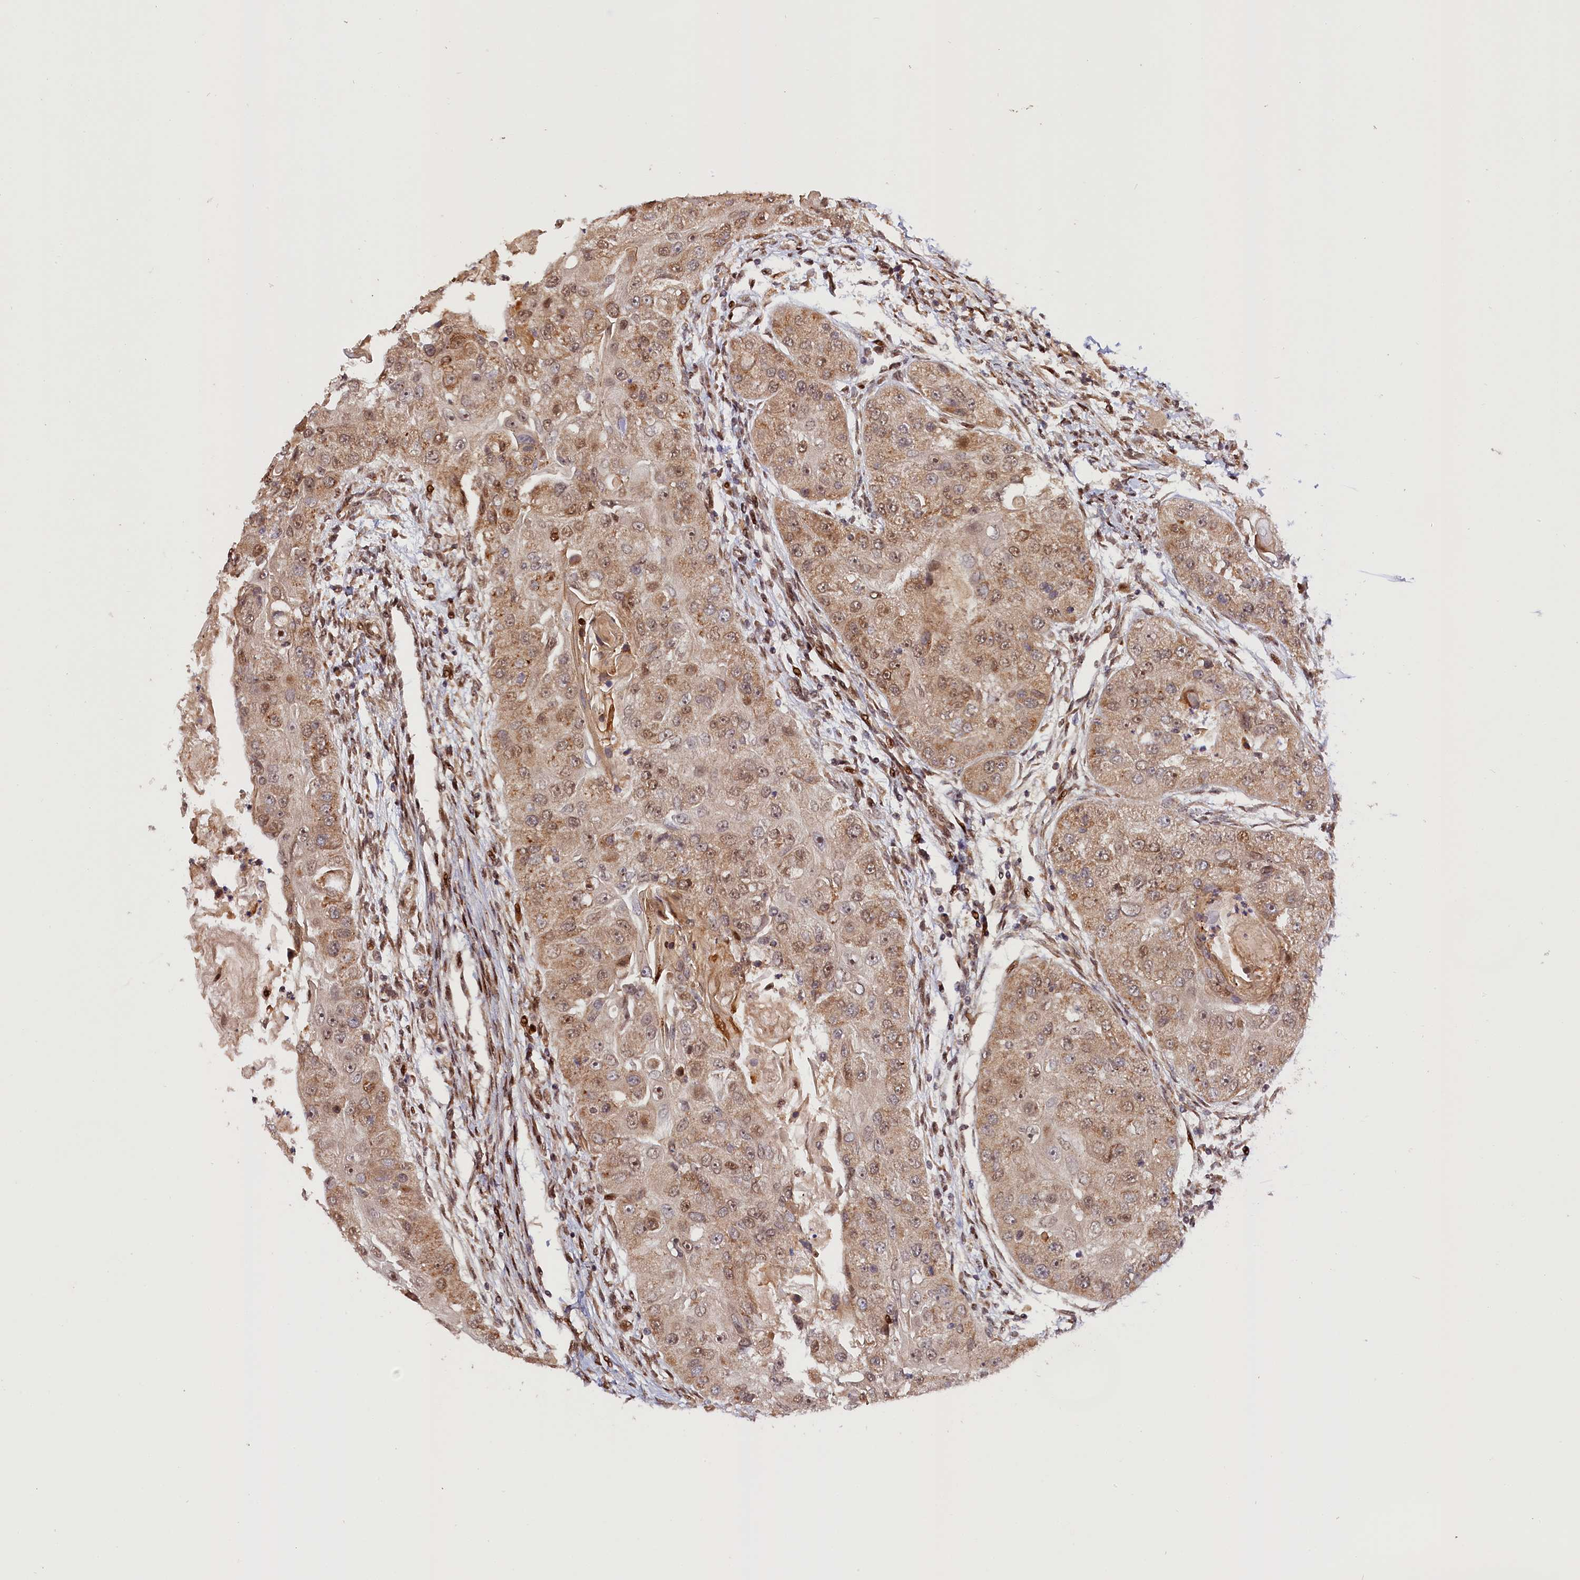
{"staining": {"intensity": "moderate", "quantity": ">75%", "location": "cytoplasmic/membranous,nuclear"}, "tissue": "head and neck cancer", "cell_type": "Tumor cells", "image_type": "cancer", "snomed": [{"axis": "morphology", "description": "Normal tissue, NOS"}, {"axis": "morphology", "description": "Squamous cell carcinoma, NOS"}, {"axis": "topography", "description": "Skeletal muscle"}, {"axis": "topography", "description": "Head-Neck"}], "caption": "There is medium levels of moderate cytoplasmic/membranous and nuclear expression in tumor cells of head and neck cancer (squamous cell carcinoma), as demonstrated by immunohistochemical staining (brown color).", "gene": "ANKRD24", "patient": {"sex": "male", "age": 51}}